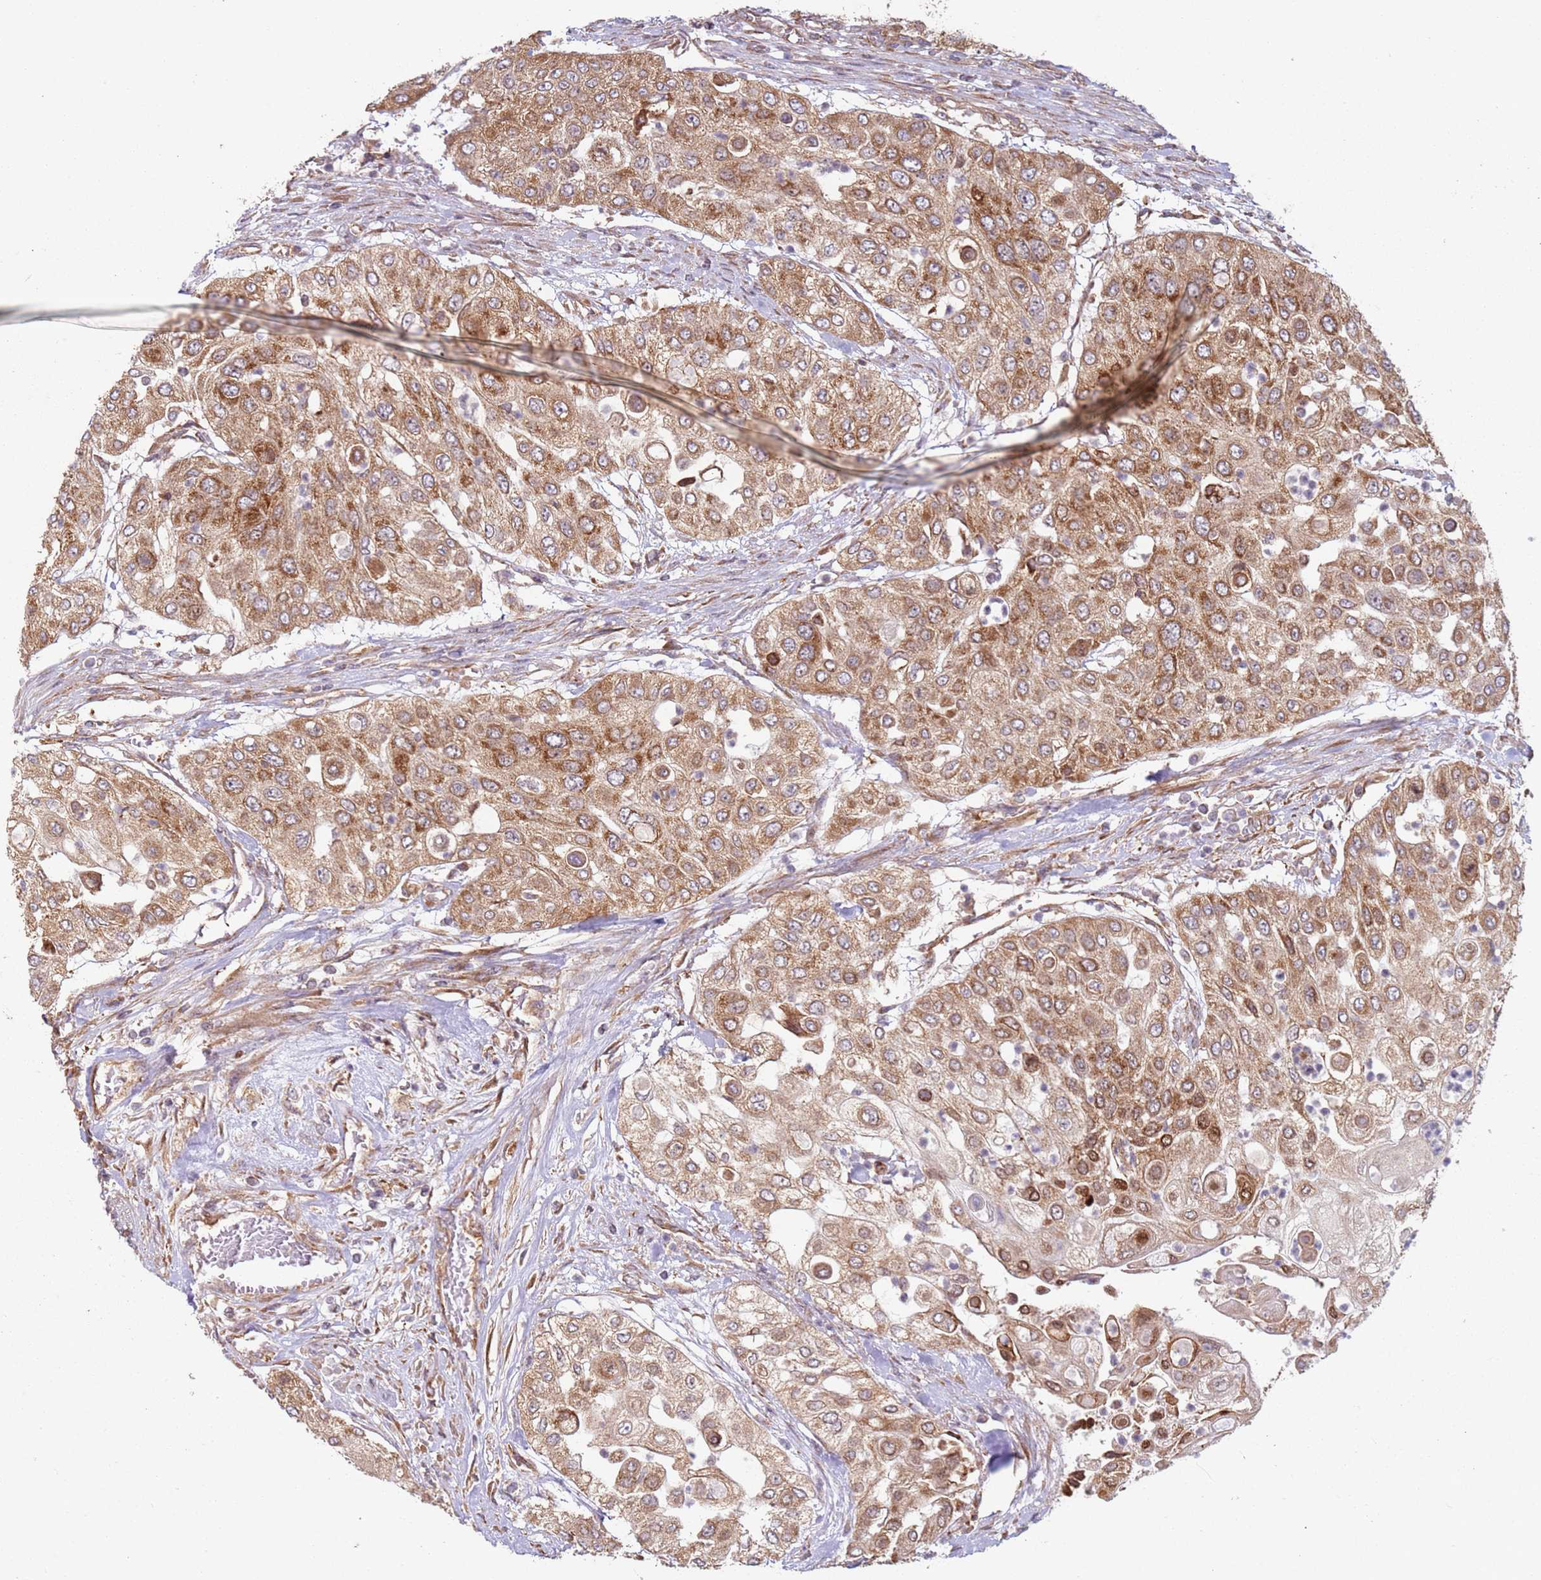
{"staining": {"intensity": "moderate", "quantity": ">75%", "location": "cytoplasmic/membranous"}, "tissue": "urothelial cancer", "cell_type": "Tumor cells", "image_type": "cancer", "snomed": [{"axis": "morphology", "description": "Urothelial carcinoma, High grade"}, {"axis": "topography", "description": "Urinary bladder"}], "caption": "An image of urothelial cancer stained for a protein reveals moderate cytoplasmic/membranous brown staining in tumor cells.", "gene": "HNRNPLL", "patient": {"sex": "female", "age": 79}}